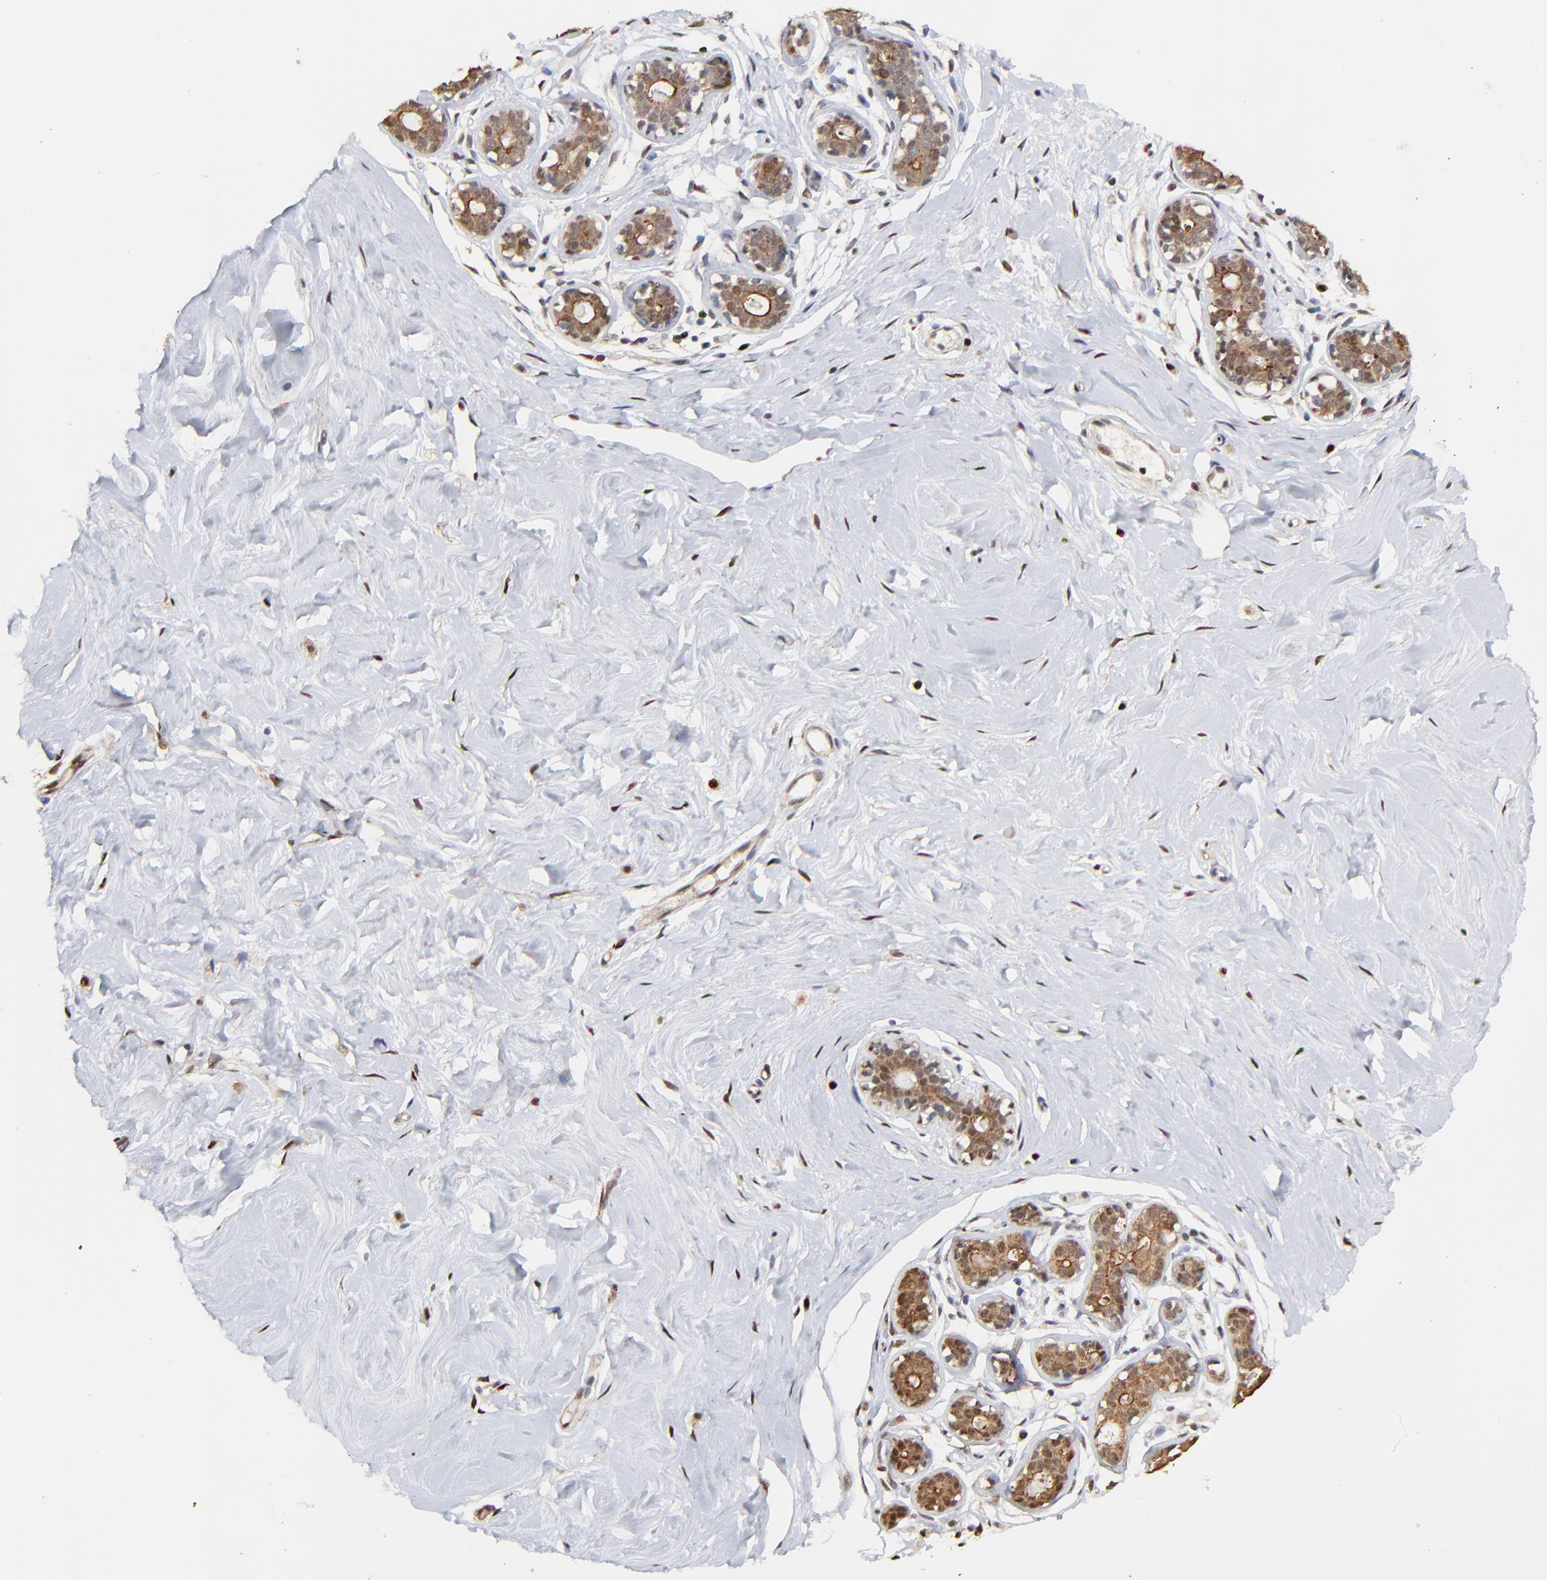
{"staining": {"intensity": "moderate", "quantity": ">75%", "location": "cytoplasmic/membranous,nuclear"}, "tissue": "breast", "cell_type": "Adipocytes", "image_type": "normal", "snomed": [{"axis": "morphology", "description": "Normal tissue, NOS"}, {"axis": "topography", "description": "Breast"}], "caption": "DAB (3,3'-diaminobenzidine) immunohistochemical staining of benign breast shows moderate cytoplasmic/membranous,nuclear protein positivity in approximately >75% of adipocytes.", "gene": "BIRC5", "patient": {"sex": "female", "age": 23}}